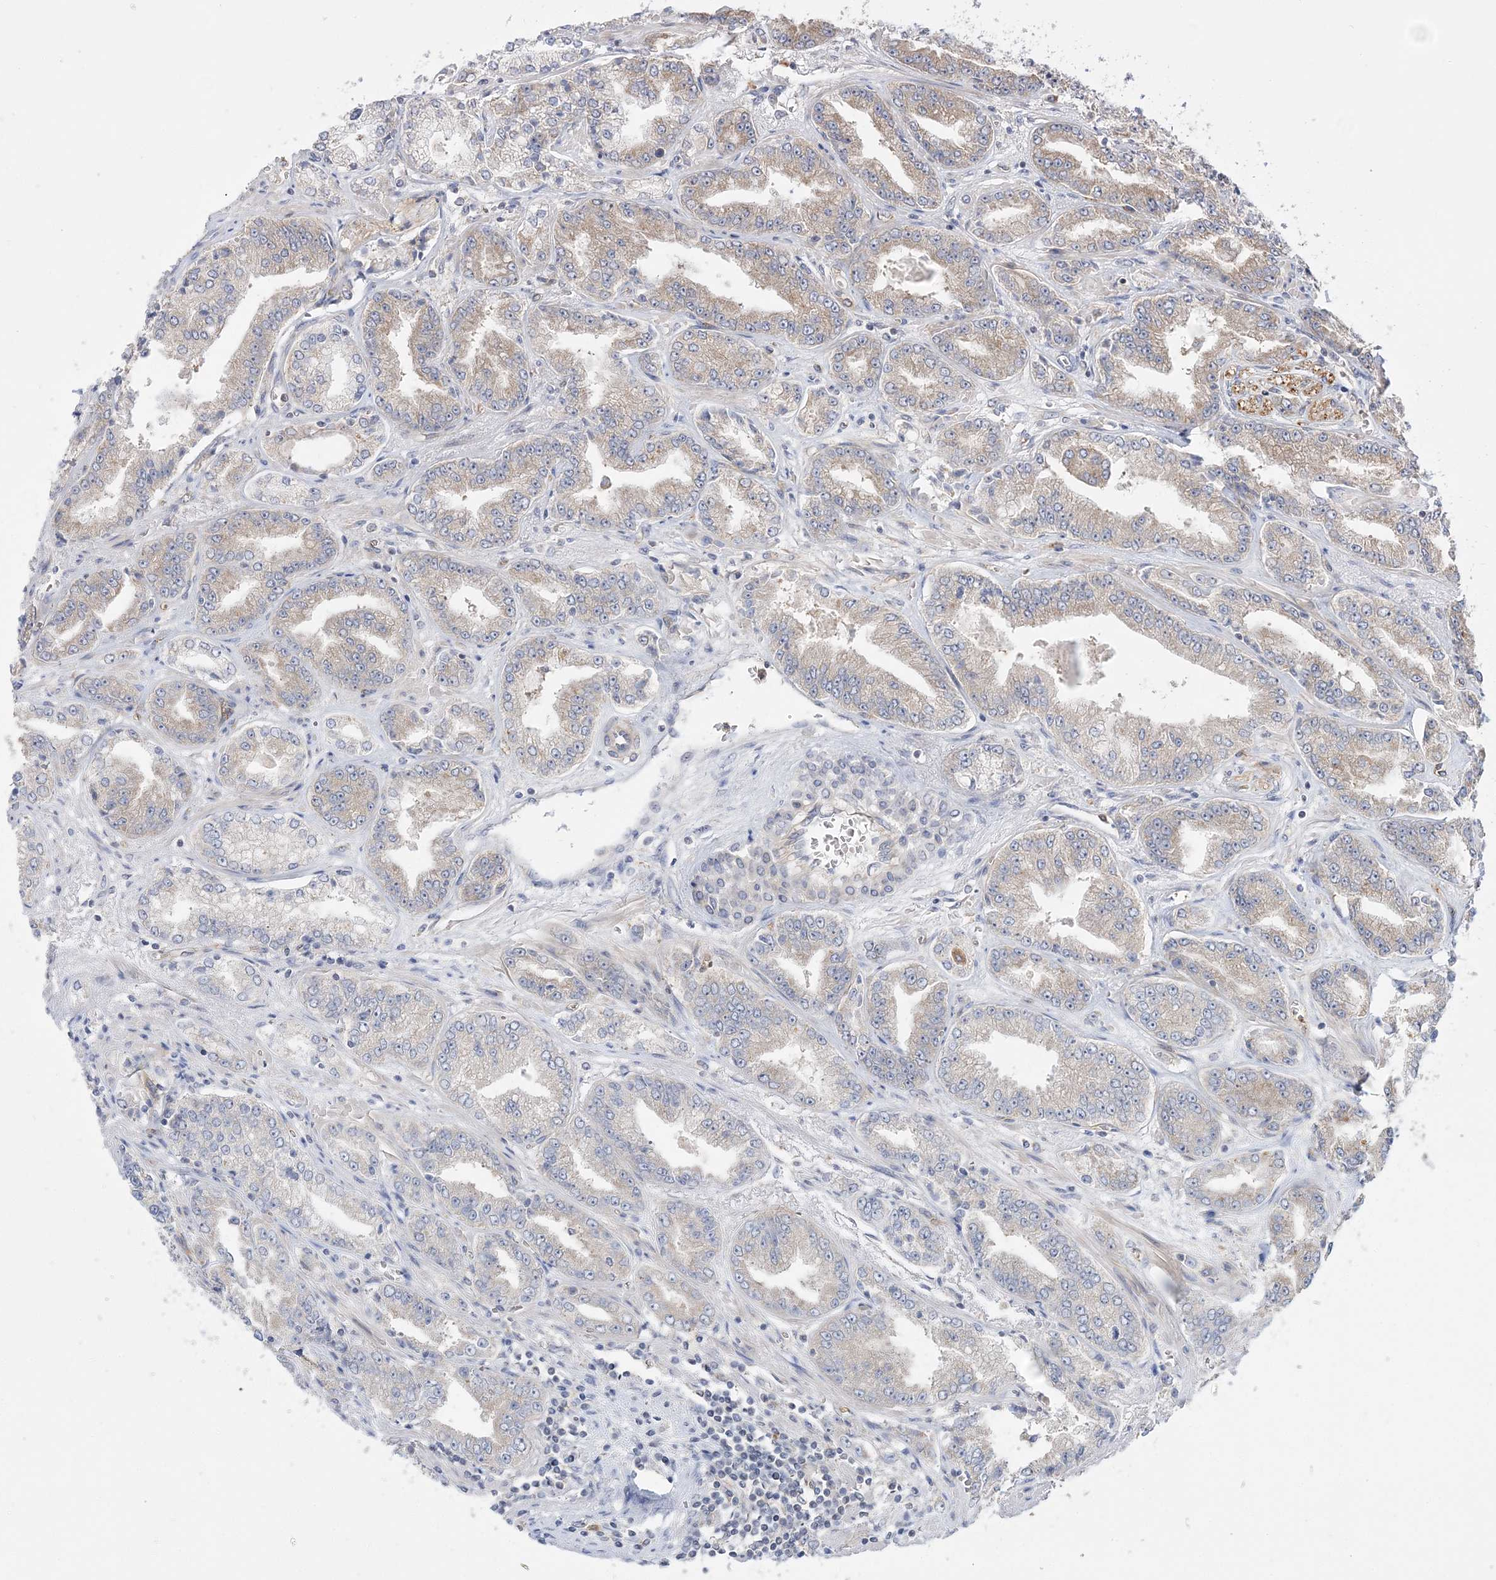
{"staining": {"intensity": "weak", "quantity": "<25%", "location": "cytoplasmic/membranous"}, "tissue": "prostate cancer", "cell_type": "Tumor cells", "image_type": "cancer", "snomed": [{"axis": "morphology", "description": "Adenocarcinoma, High grade"}, {"axis": "topography", "description": "Prostate"}], "caption": "Histopathology image shows no significant protein expression in tumor cells of prostate cancer (high-grade adenocarcinoma).", "gene": "FARSB", "patient": {"sex": "male", "age": 71}}